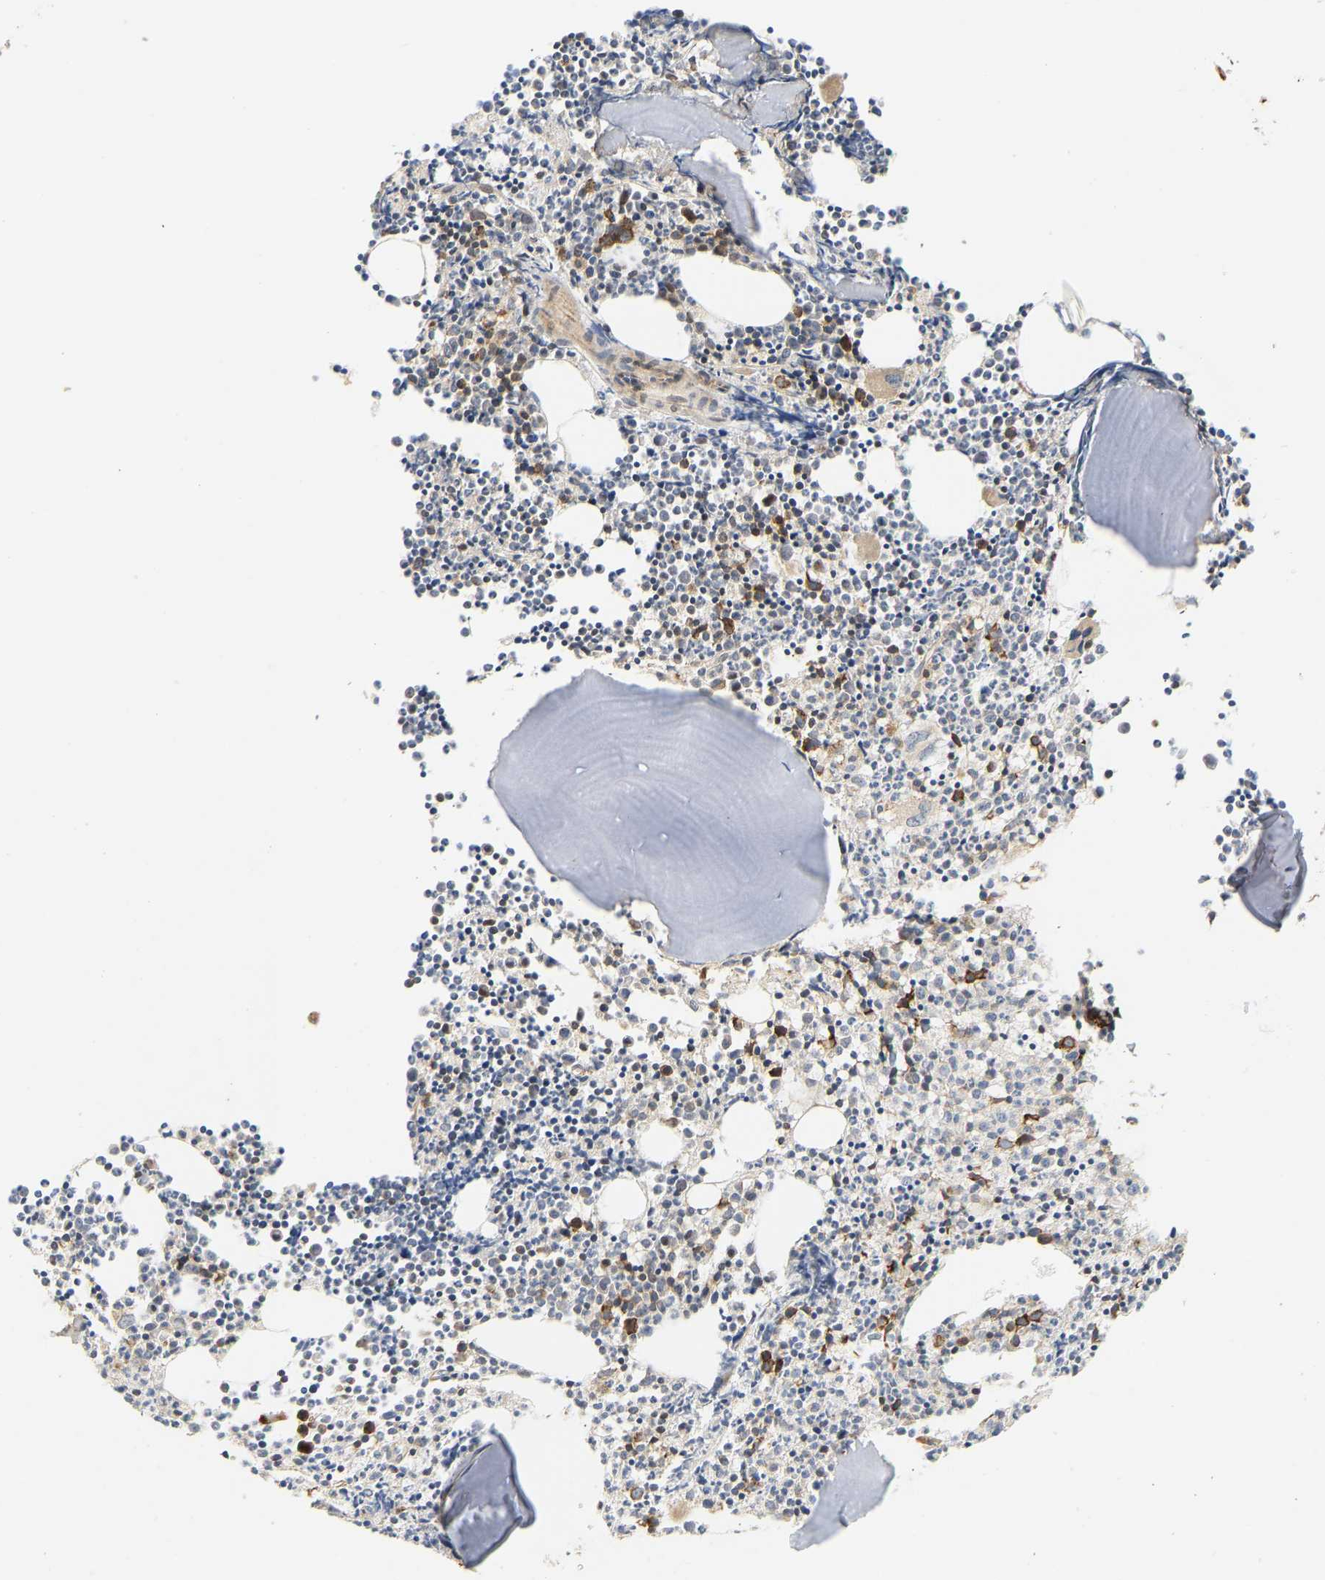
{"staining": {"intensity": "strong", "quantity": "25%-75%", "location": "cytoplasmic/membranous"}, "tissue": "bone marrow", "cell_type": "Hematopoietic cells", "image_type": "normal", "snomed": [{"axis": "morphology", "description": "Normal tissue, NOS"}, {"axis": "morphology", "description": "Inflammation, NOS"}, {"axis": "topography", "description": "Bone marrow"}], "caption": "This histopathology image shows immunohistochemistry staining of normal human bone marrow, with high strong cytoplasmic/membranous expression in approximately 25%-75% of hematopoietic cells.", "gene": "RPS14", "patient": {"sex": "female", "age": 53}}